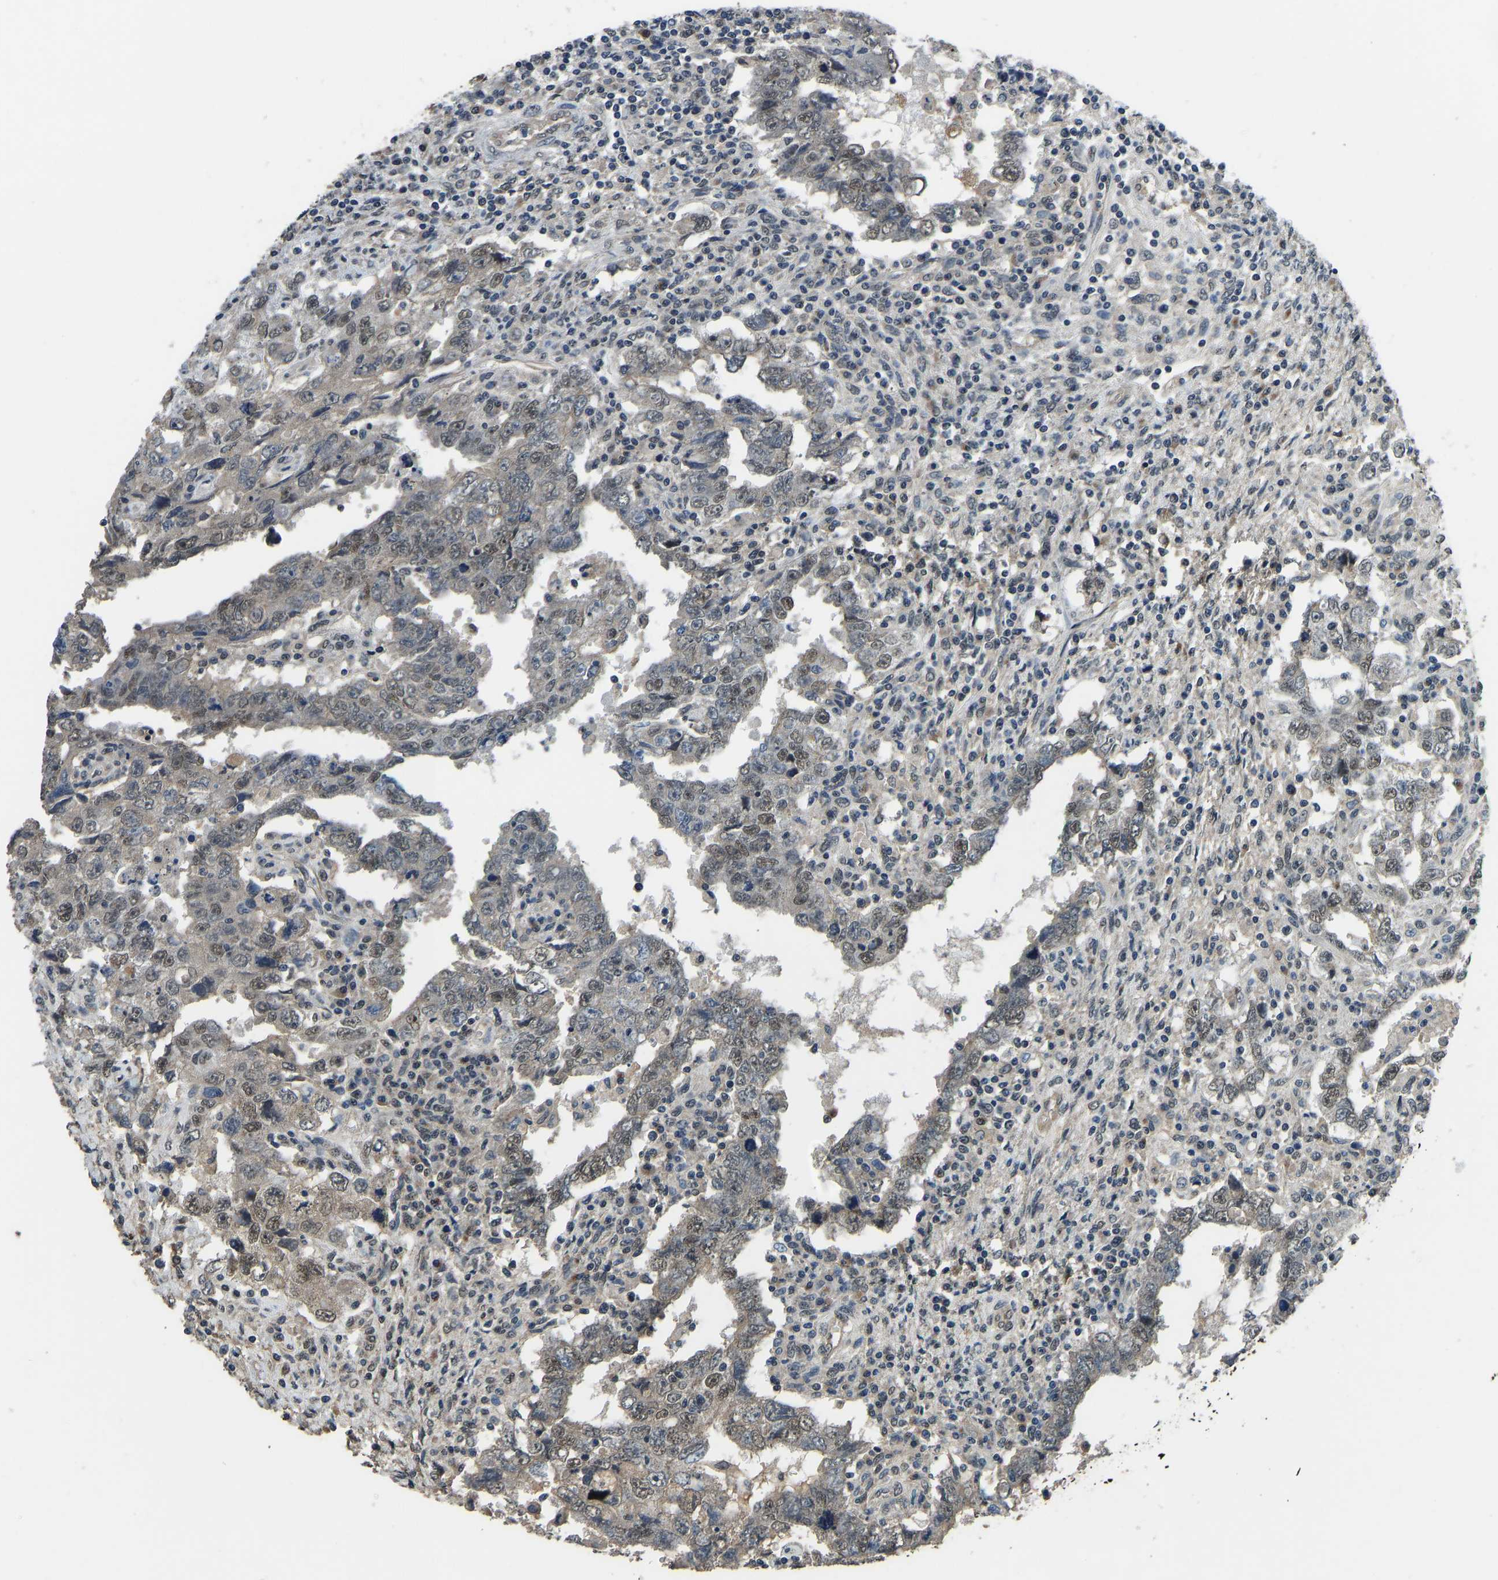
{"staining": {"intensity": "weak", "quantity": "25%-75%", "location": "nuclear"}, "tissue": "testis cancer", "cell_type": "Tumor cells", "image_type": "cancer", "snomed": [{"axis": "morphology", "description": "Carcinoma, Embryonal, NOS"}, {"axis": "topography", "description": "Testis"}], "caption": "Immunohistochemistry (IHC) micrograph of neoplastic tissue: human testis cancer stained using immunohistochemistry reveals low levels of weak protein expression localized specifically in the nuclear of tumor cells, appearing as a nuclear brown color.", "gene": "TOX4", "patient": {"sex": "male", "age": 26}}